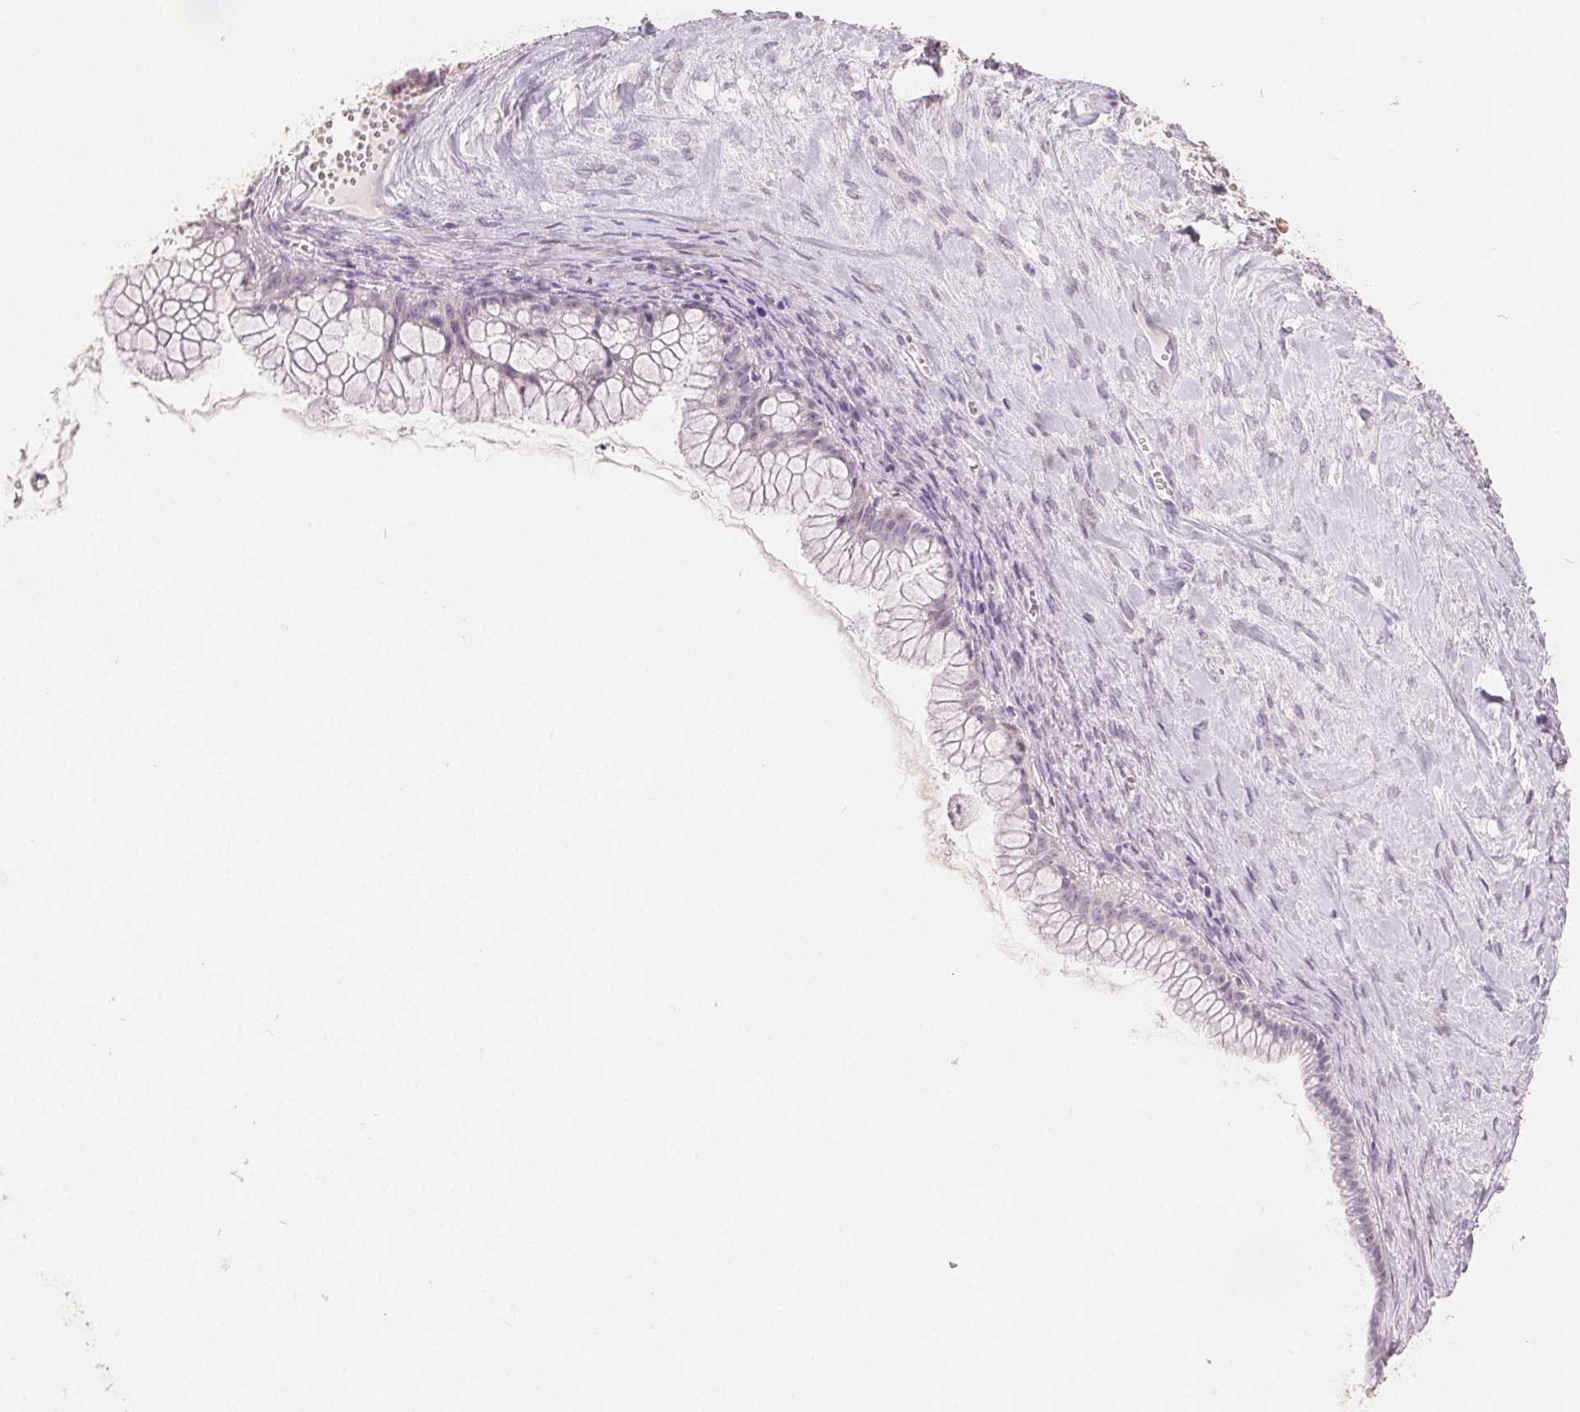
{"staining": {"intensity": "negative", "quantity": "none", "location": "none"}, "tissue": "ovarian cancer", "cell_type": "Tumor cells", "image_type": "cancer", "snomed": [{"axis": "morphology", "description": "Cystadenocarcinoma, mucinous, NOS"}, {"axis": "topography", "description": "Ovary"}], "caption": "IHC of human ovarian mucinous cystadenocarcinoma reveals no expression in tumor cells. The staining is performed using DAB brown chromogen with nuclei counter-stained in using hematoxylin.", "gene": "CA12", "patient": {"sex": "female", "age": 41}}